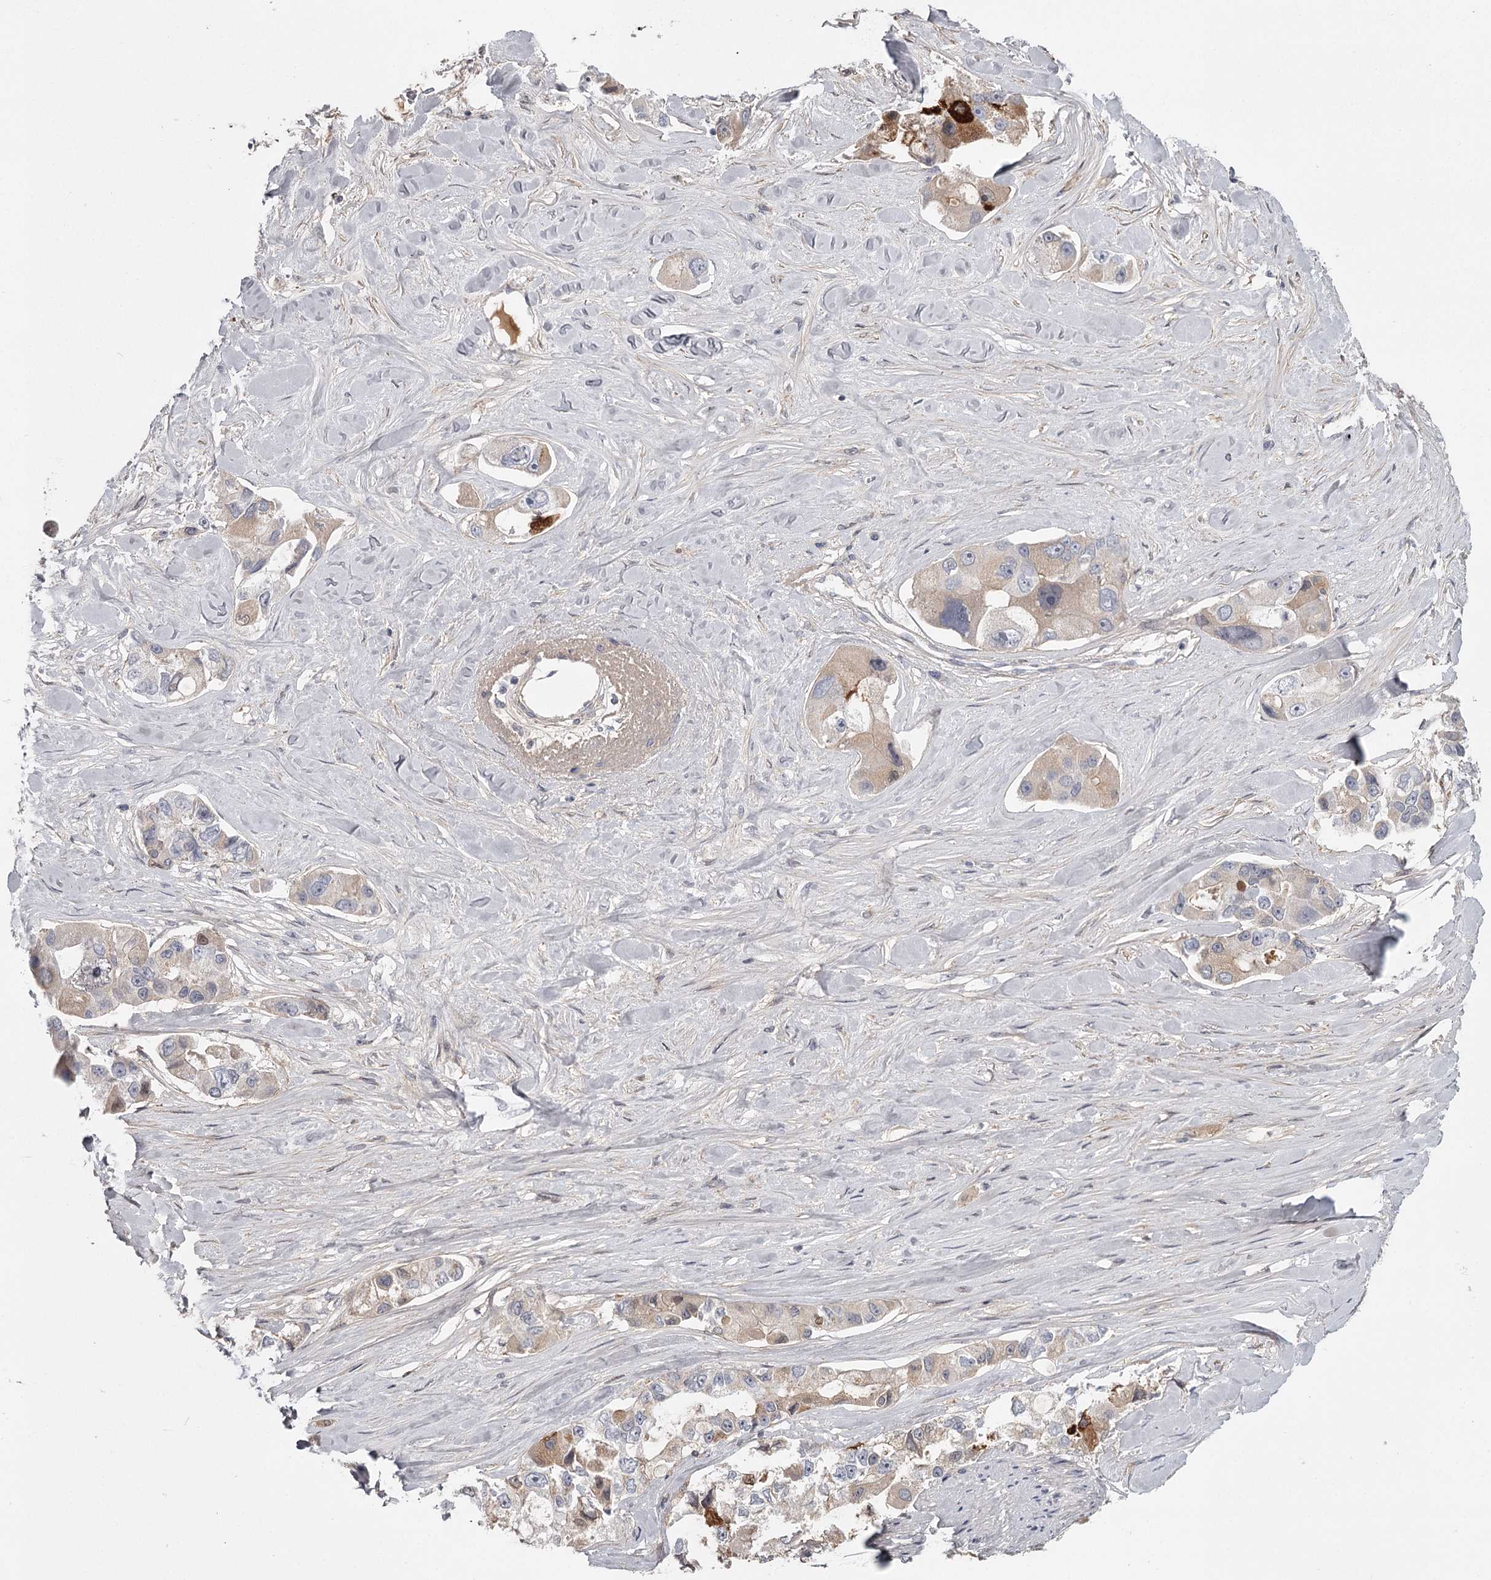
{"staining": {"intensity": "moderate", "quantity": "<25%", "location": "cytoplasmic/membranous"}, "tissue": "lung cancer", "cell_type": "Tumor cells", "image_type": "cancer", "snomed": [{"axis": "morphology", "description": "Adenocarcinoma, NOS"}, {"axis": "topography", "description": "Lung"}], "caption": "Moderate cytoplasmic/membranous staining is seen in approximately <25% of tumor cells in lung adenocarcinoma.", "gene": "DHRS9", "patient": {"sex": "female", "age": 54}}